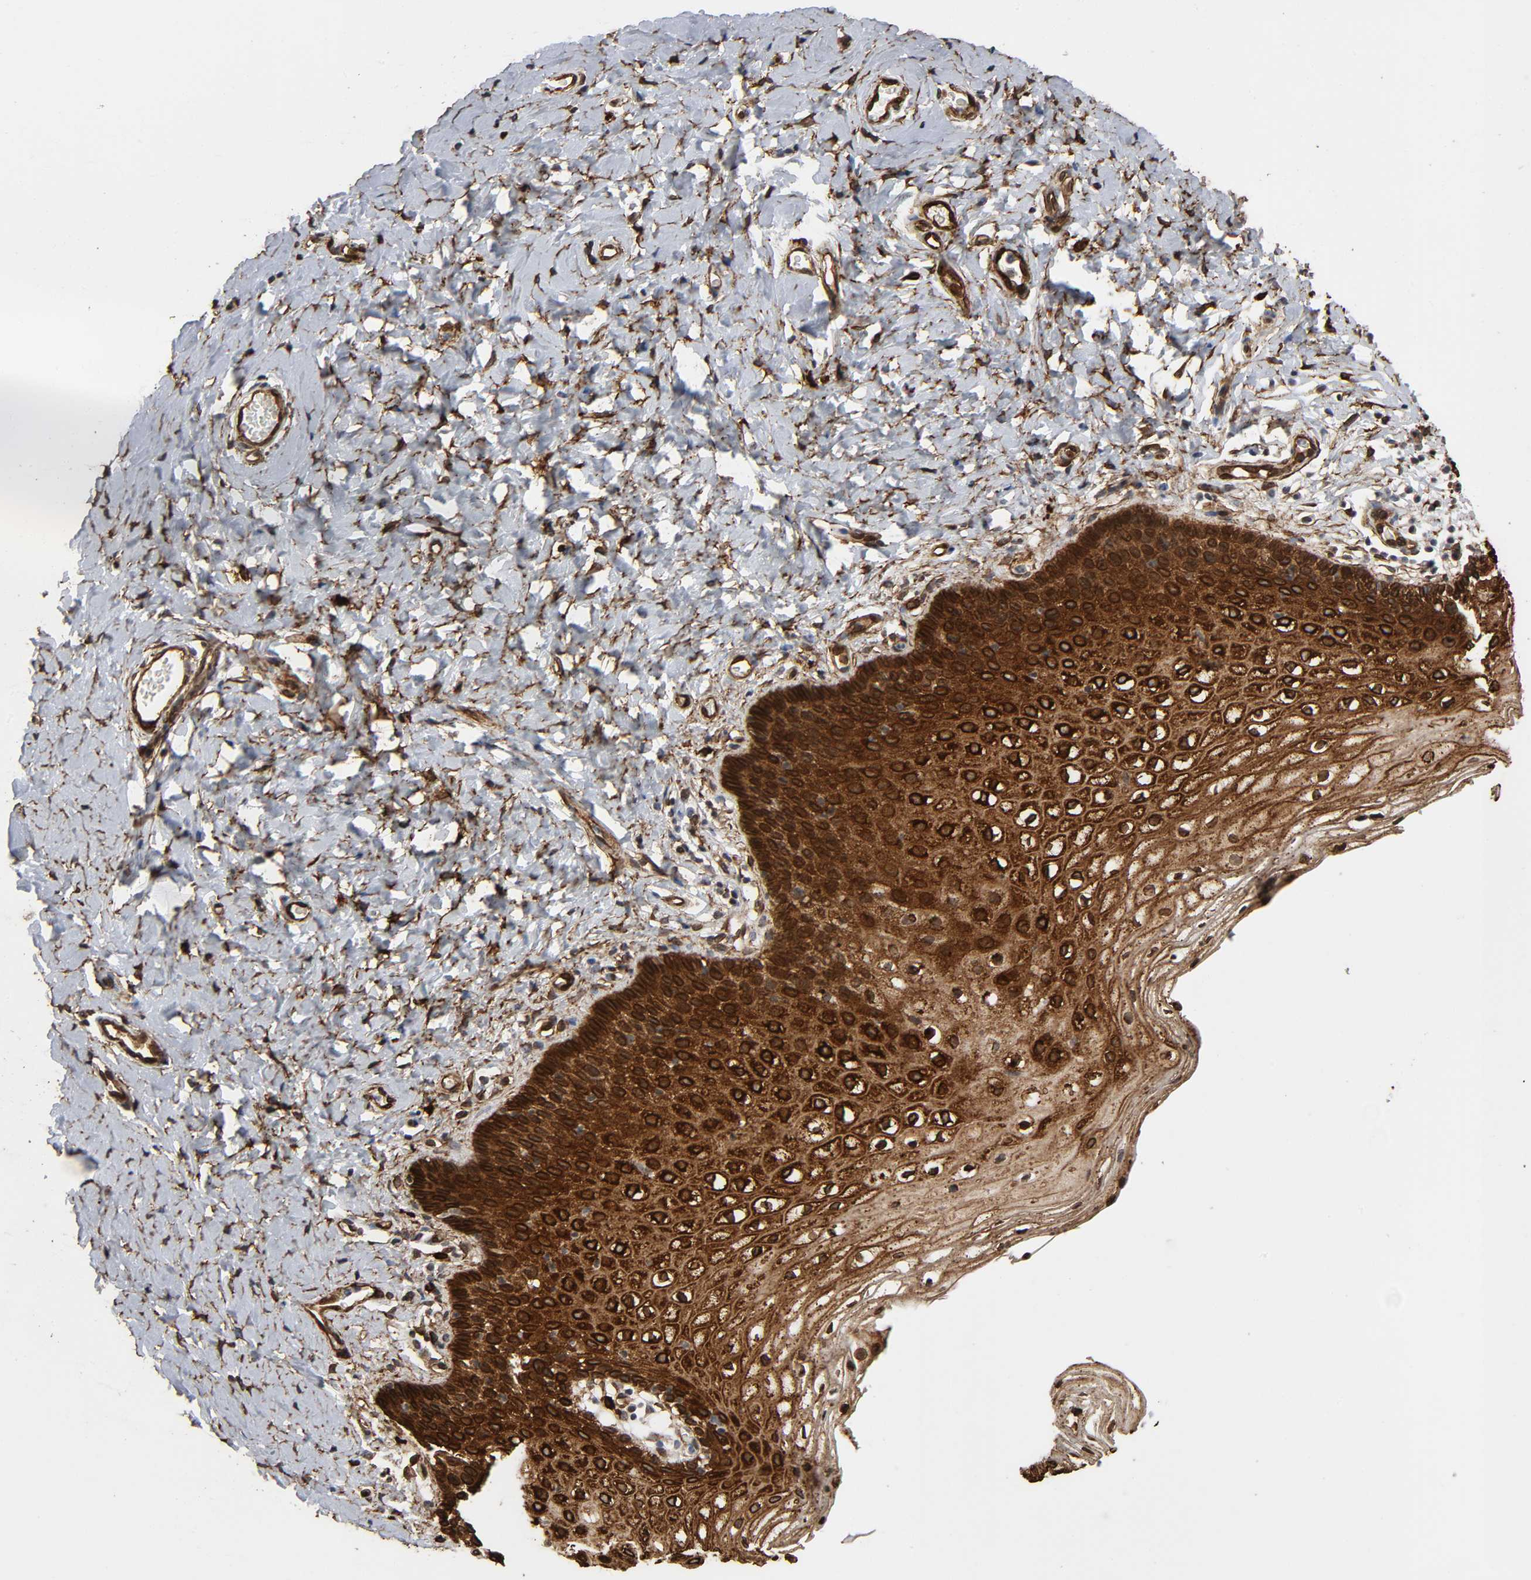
{"staining": {"intensity": "strong", "quantity": ">75%", "location": "cytoplasmic/membranous,nuclear"}, "tissue": "vagina", "cell_type": "Squamous epithelial cells", "image_type": "normal", "snomed": [{"axis": "morphology", "description": "Normal tissue, NOS"}, {"axis": "topography", "description": "Vagina"}], "caption": "Vagina stained with DAB (3,3'-diaminobenzidine) immunohistochemistry demonstrates high levels of strong cytoplasmic/membranous,nuclear staining in about >75% of squamous epithelial cells.", "gene": "AHNAK2", "patient": {"sex": "female", "age": 55}}